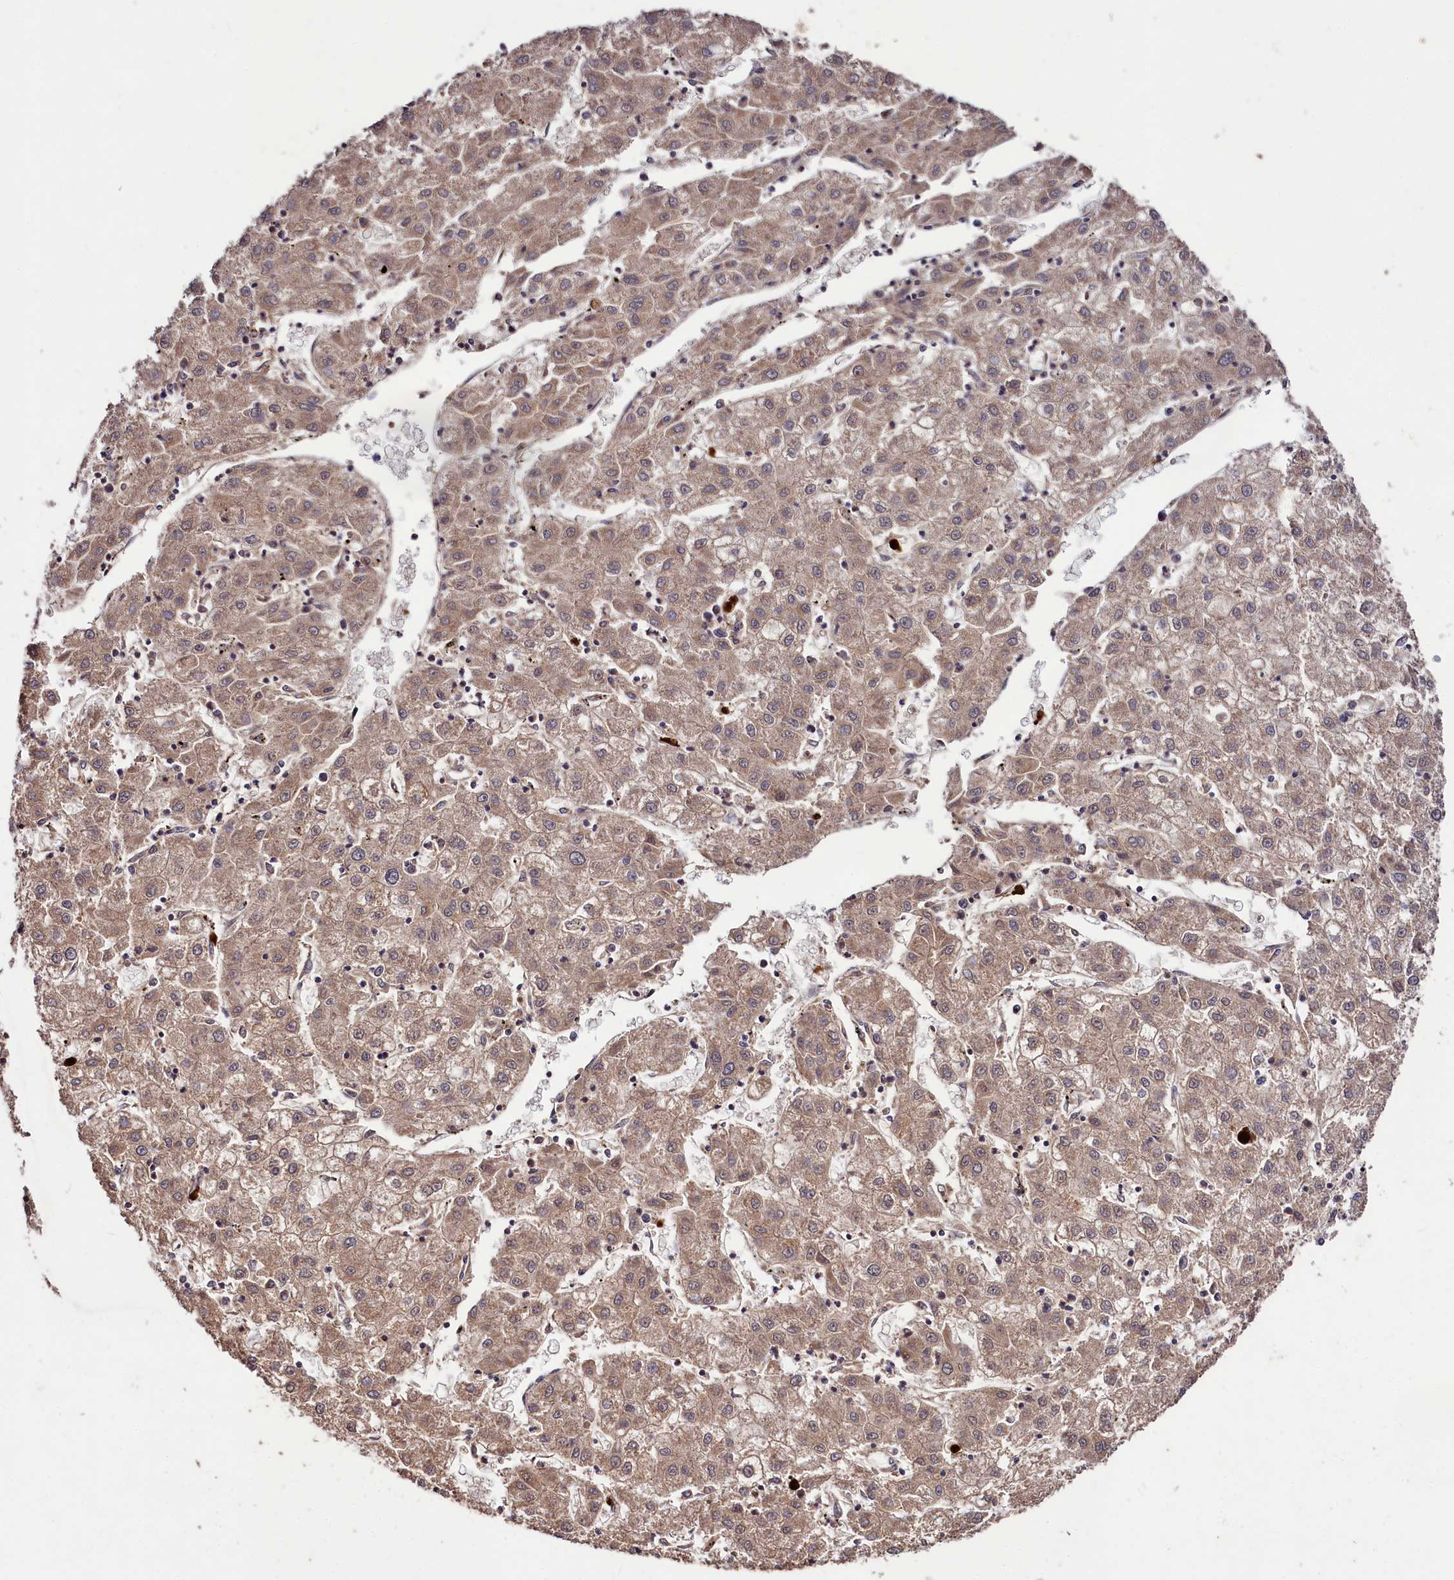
{"staining": {"intensity": "weak", "quantity": ">75%", "location": "cytoplasmic/membranous"}, "tissue": "liver cancer", "cell_type": "Tumor cells", "image_type": "cancer", "snomed": [{"axis": "morphology", "description": "Carcinoma, Hepatocellular, NOS"}, {"axis": "topography", "description": "Liver"}], "caption": "IHC micrograph of liver cancer stained for a protein (brown), which demonstrates low levels of weak cytoplasmic/membranous expression in about >75% of tumor cells.", "gene": "KLRB1", "patient": {"sex": "male", "age": 72}}